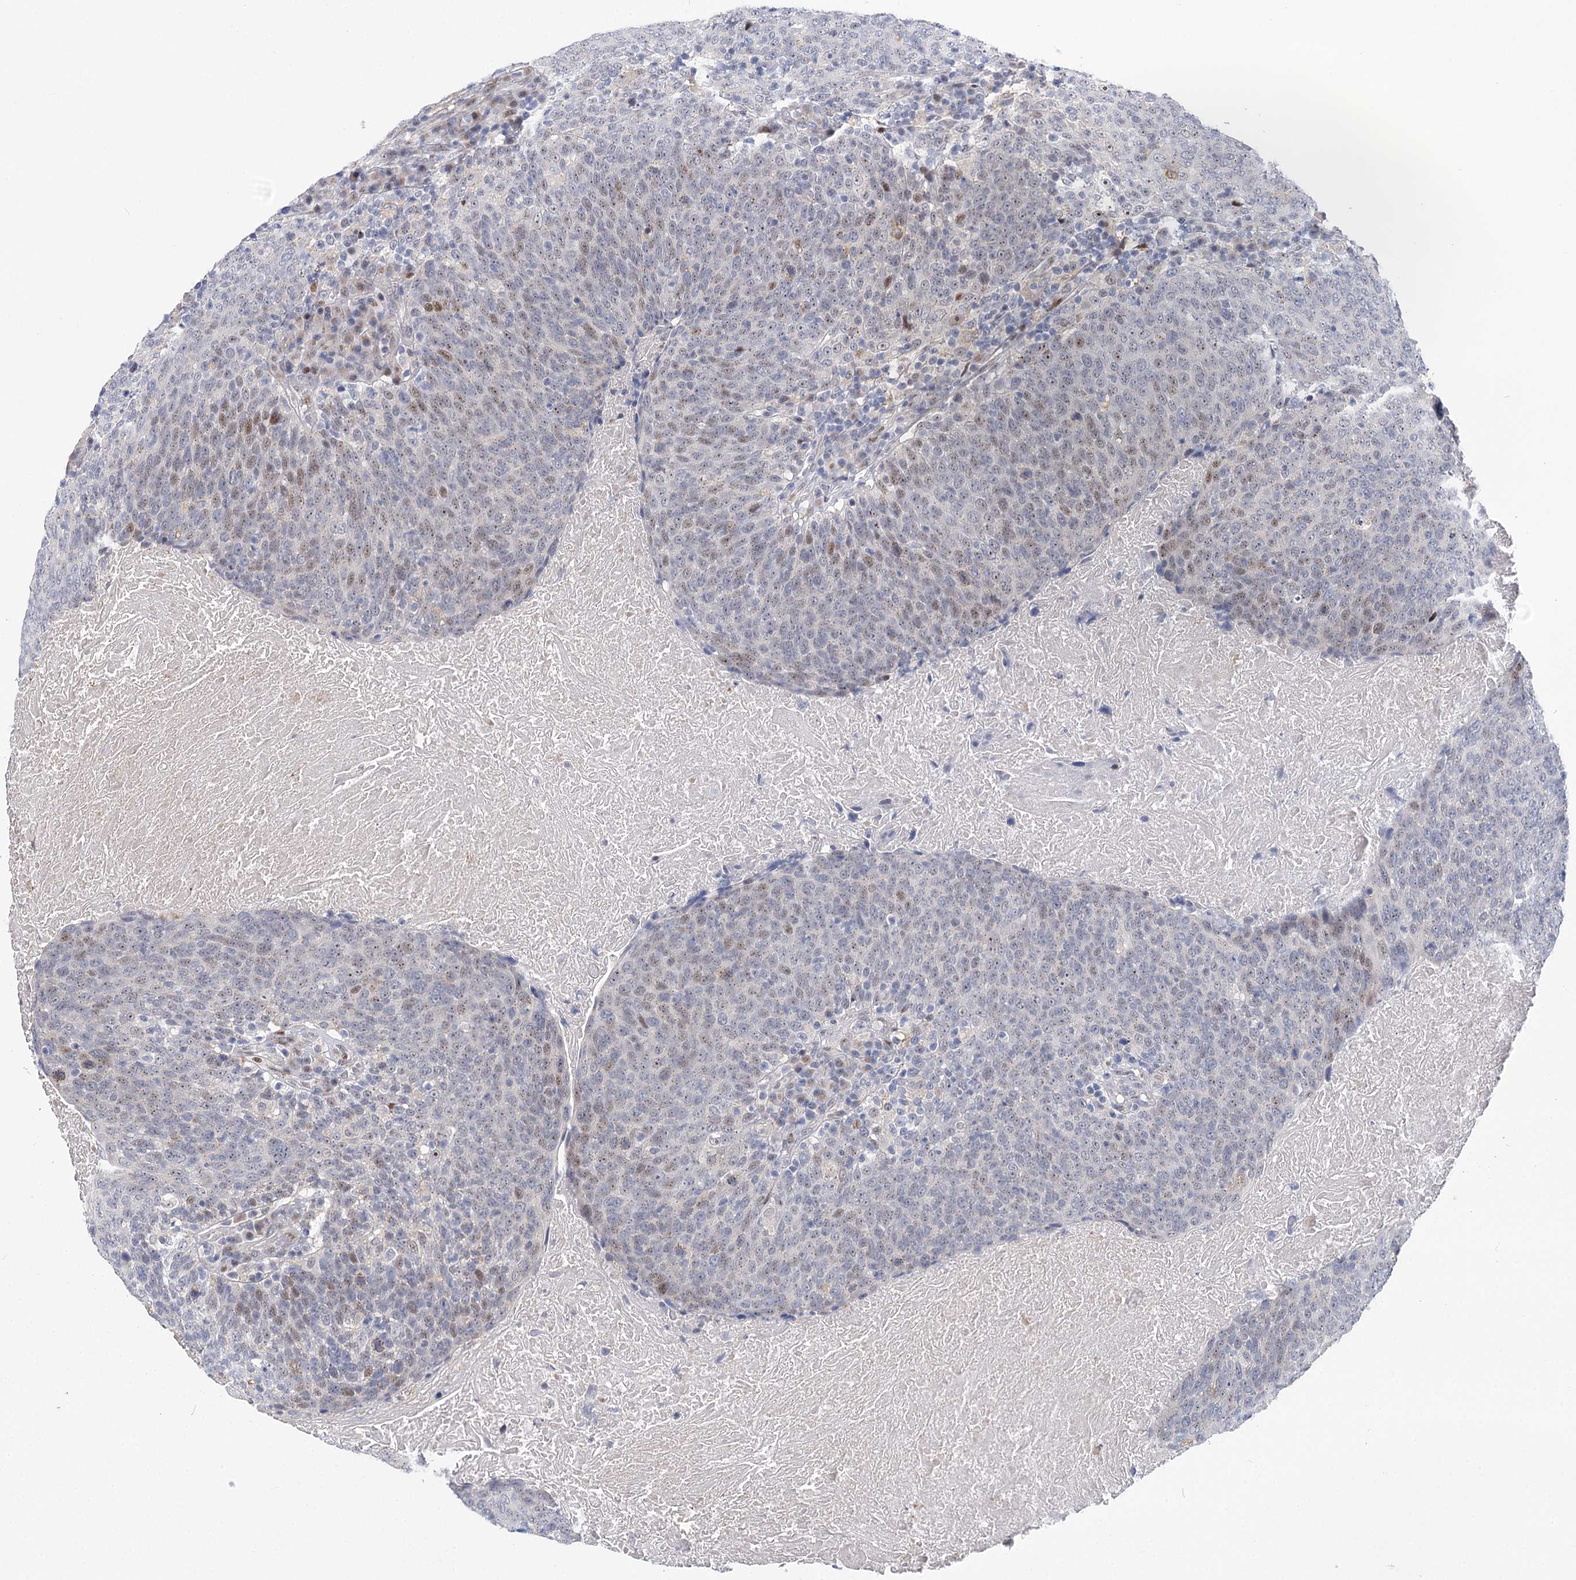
{"staining": {"intensity": "moderate", "quantity": "<25%", "location": "nuclear"}, "tissue": "head and neck cancer", "cell_type": "Tumor cells", "image_type": "cancer", "snomed": [{"axis": "morphology", "description": "Squamous cell carcinoma, NOS"}, {"axis": "morphology", "description": "Squamous cell carcinoma, metastatic, NOS"}, {"axis": "topography", "description": "Lymph node"}, {"axis": "topography", "description": "Head-Neck"}], "caption": "Immunohistochemistry (IHC) of head and neck metastatic squamous cell carcinoma reveals low levels of moderate nuclear staining in approximately <25% of tumor cells.", "gene": "CAMTA1", "patient": {"sex": "male", "age": 62}}